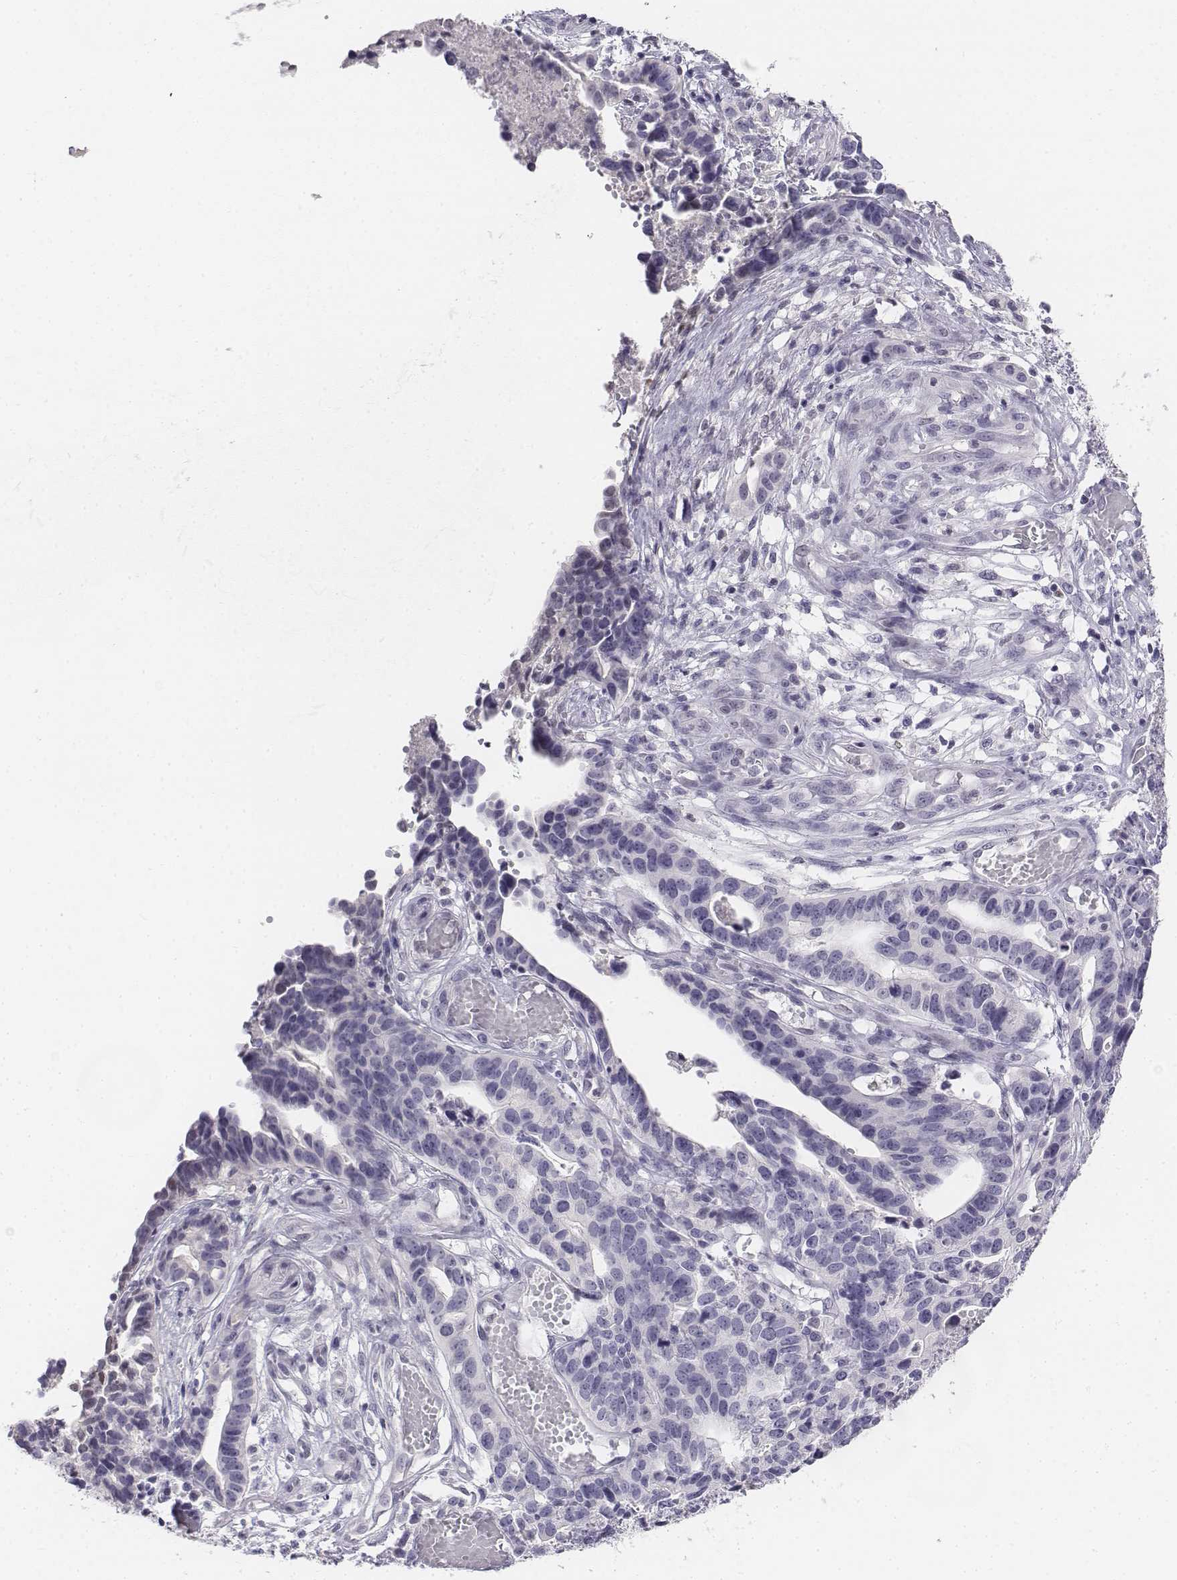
{"staining": {"intensity": "negative", "quantity": "none", "location": "none"}, "tissue": "stomach cancer", "cell_type": "Tumor cells", "image_type": "cancer", "snomed": [{"axis": "morphology", "description": "Adenocarcinoma, NOS"}, {"axis": "topography", "description": "Stomach, upper"}], "caption": "There is no significant staining in tumor cells of stomach adenocarcinoma. The staining was performed using DAB to visualize the protein expression in brown, while the nuclei were stained in blue with hematoxylin (Magnification: 20x).", "gene": "UCN2", "patient": {"sex": "female", "age": 67}}